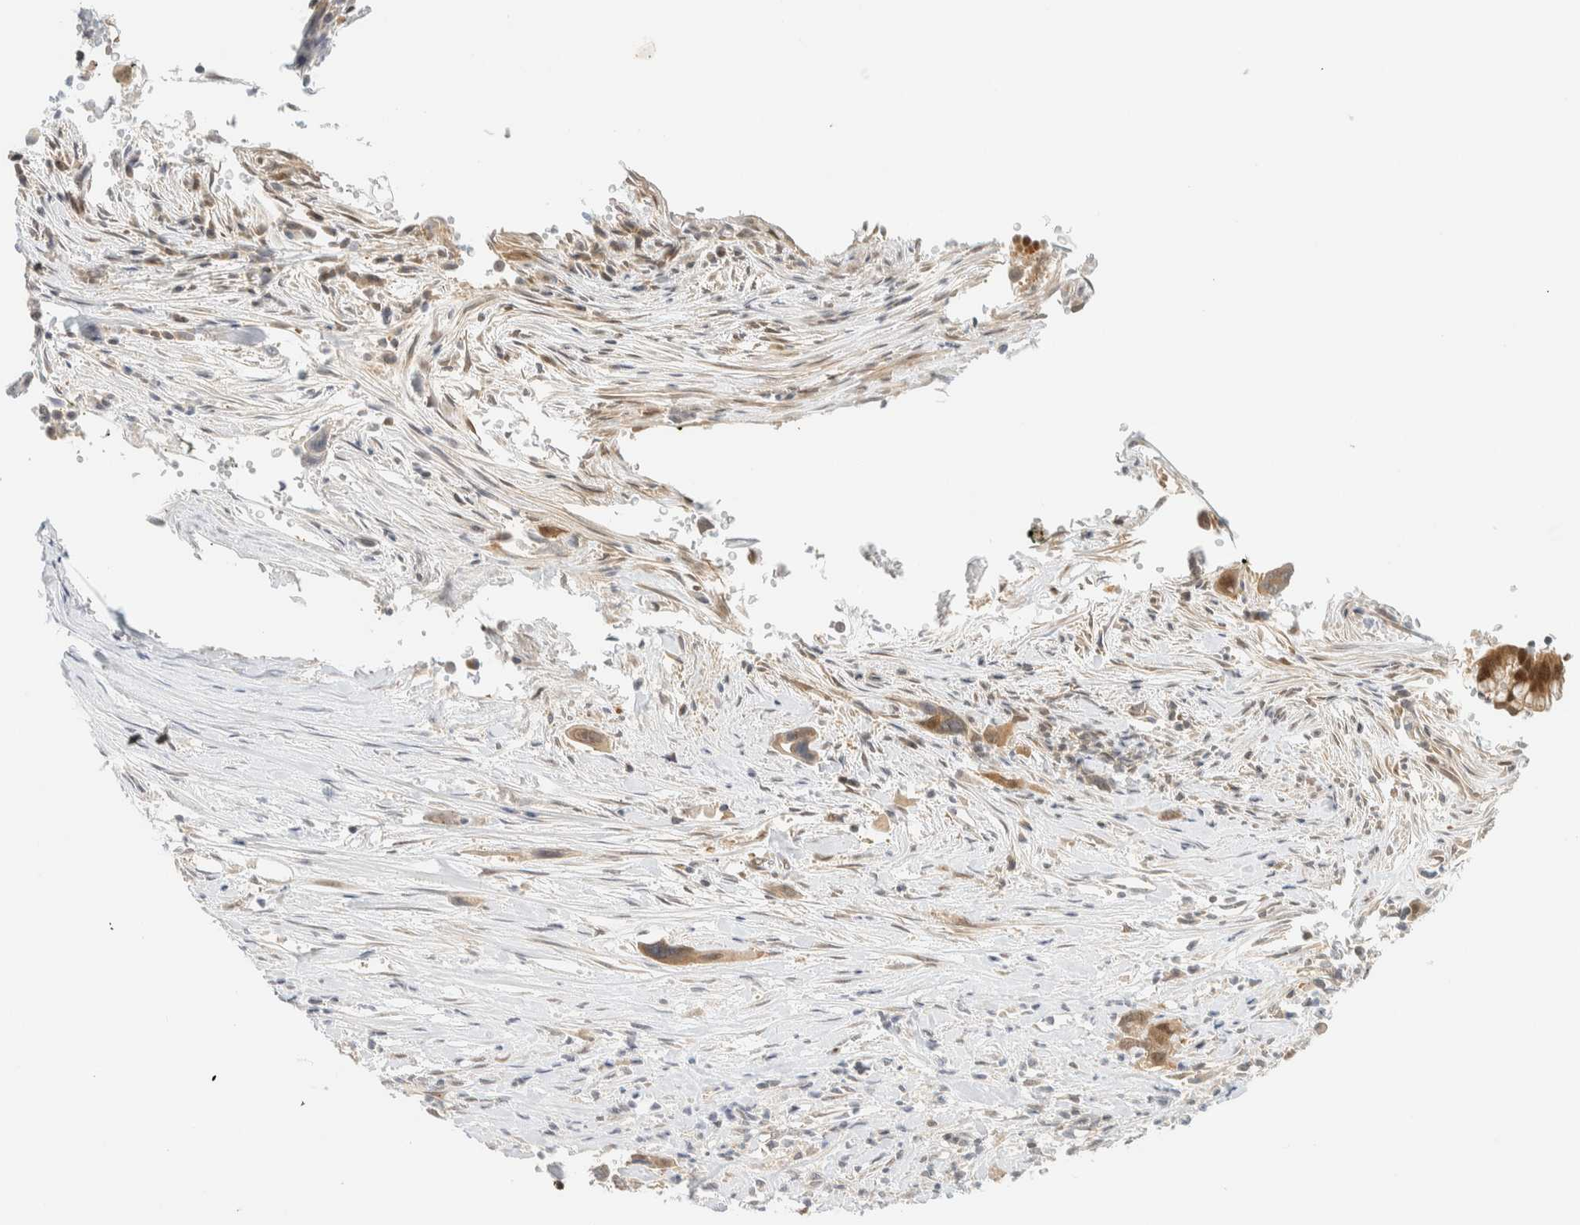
{"staining": {"intensity": "moderate", "quantity": ">75%", "location": "cytoplasmic/membranous,nuclear"}, "tissue": "pancreatic cancer", "cell_type": "Tumor cells", "image_type": "cancer", "snomed": [{"axis": "morphology", "description": "Adenocarcinoma, NOS"}, {"axis": "topography", "description": "Pancreas"}], "caption": "Tumor cells reveal medium levels of moderate cytoplasmic/membranous and nuclear staining in approximately >75% of cells in human pancreatic cancer.", "gene": "PCYT2", "patient": {"sex": "female", "age": 70}}